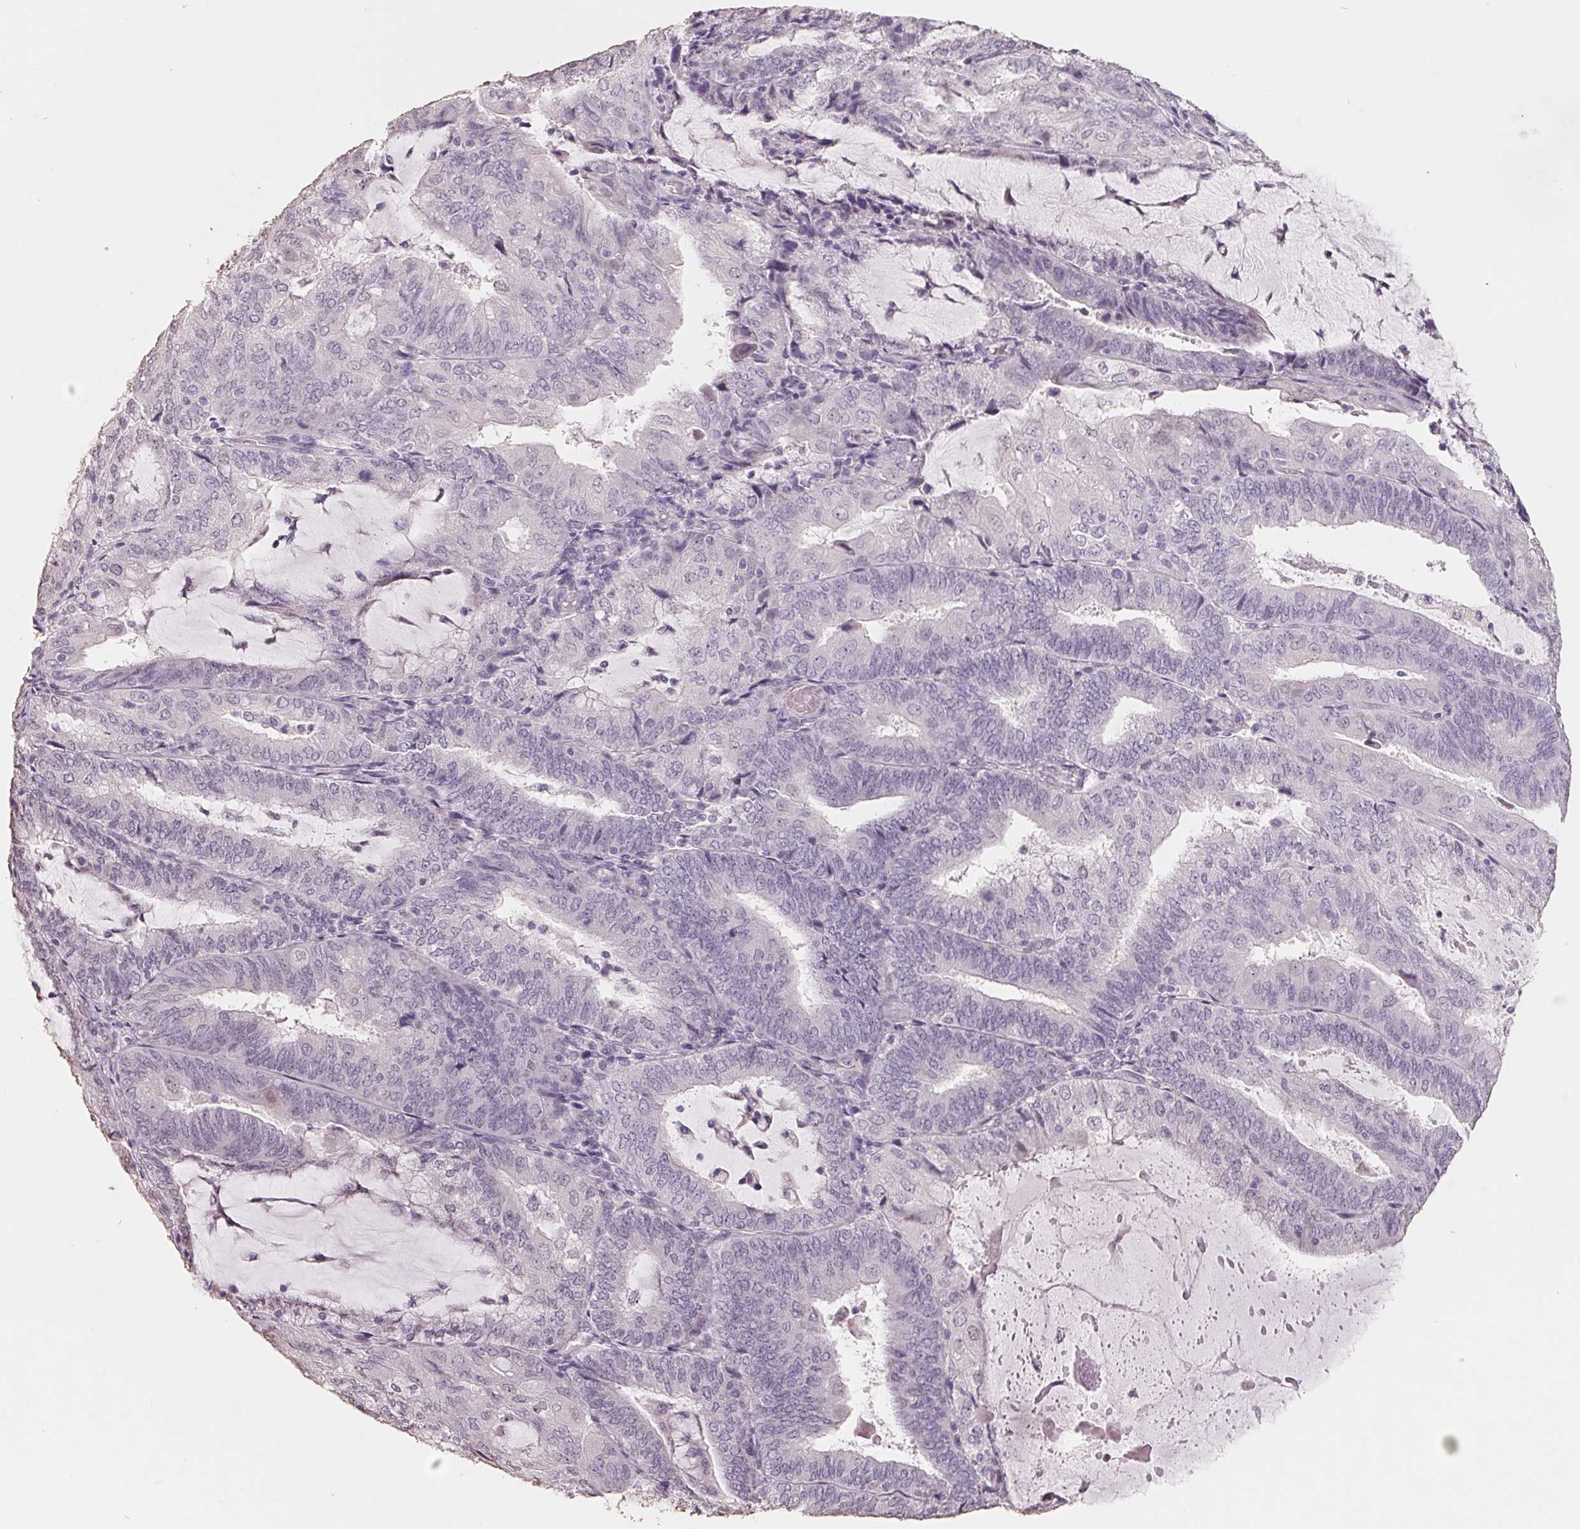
{"staining": {"intensity": "negative", "quantity": "none", "location": "none"}, "tissue": "endometrial cancer", "cell_type": "Tumor cells", "image_type": "cancer", "snomed": [{"axis": "morphology", "description": "Adenocarcinoma, NOS"}, {"axis": "topography", "description": "Endometrium"}], "caption": "This is an immunohistochemistry (IHC) histopathology image of human endometrial cancer (adenocarcinoma). There is no expression in tumor cells.", "gene": "FTCD", "patient": {"sex": "female", "age": 81}}